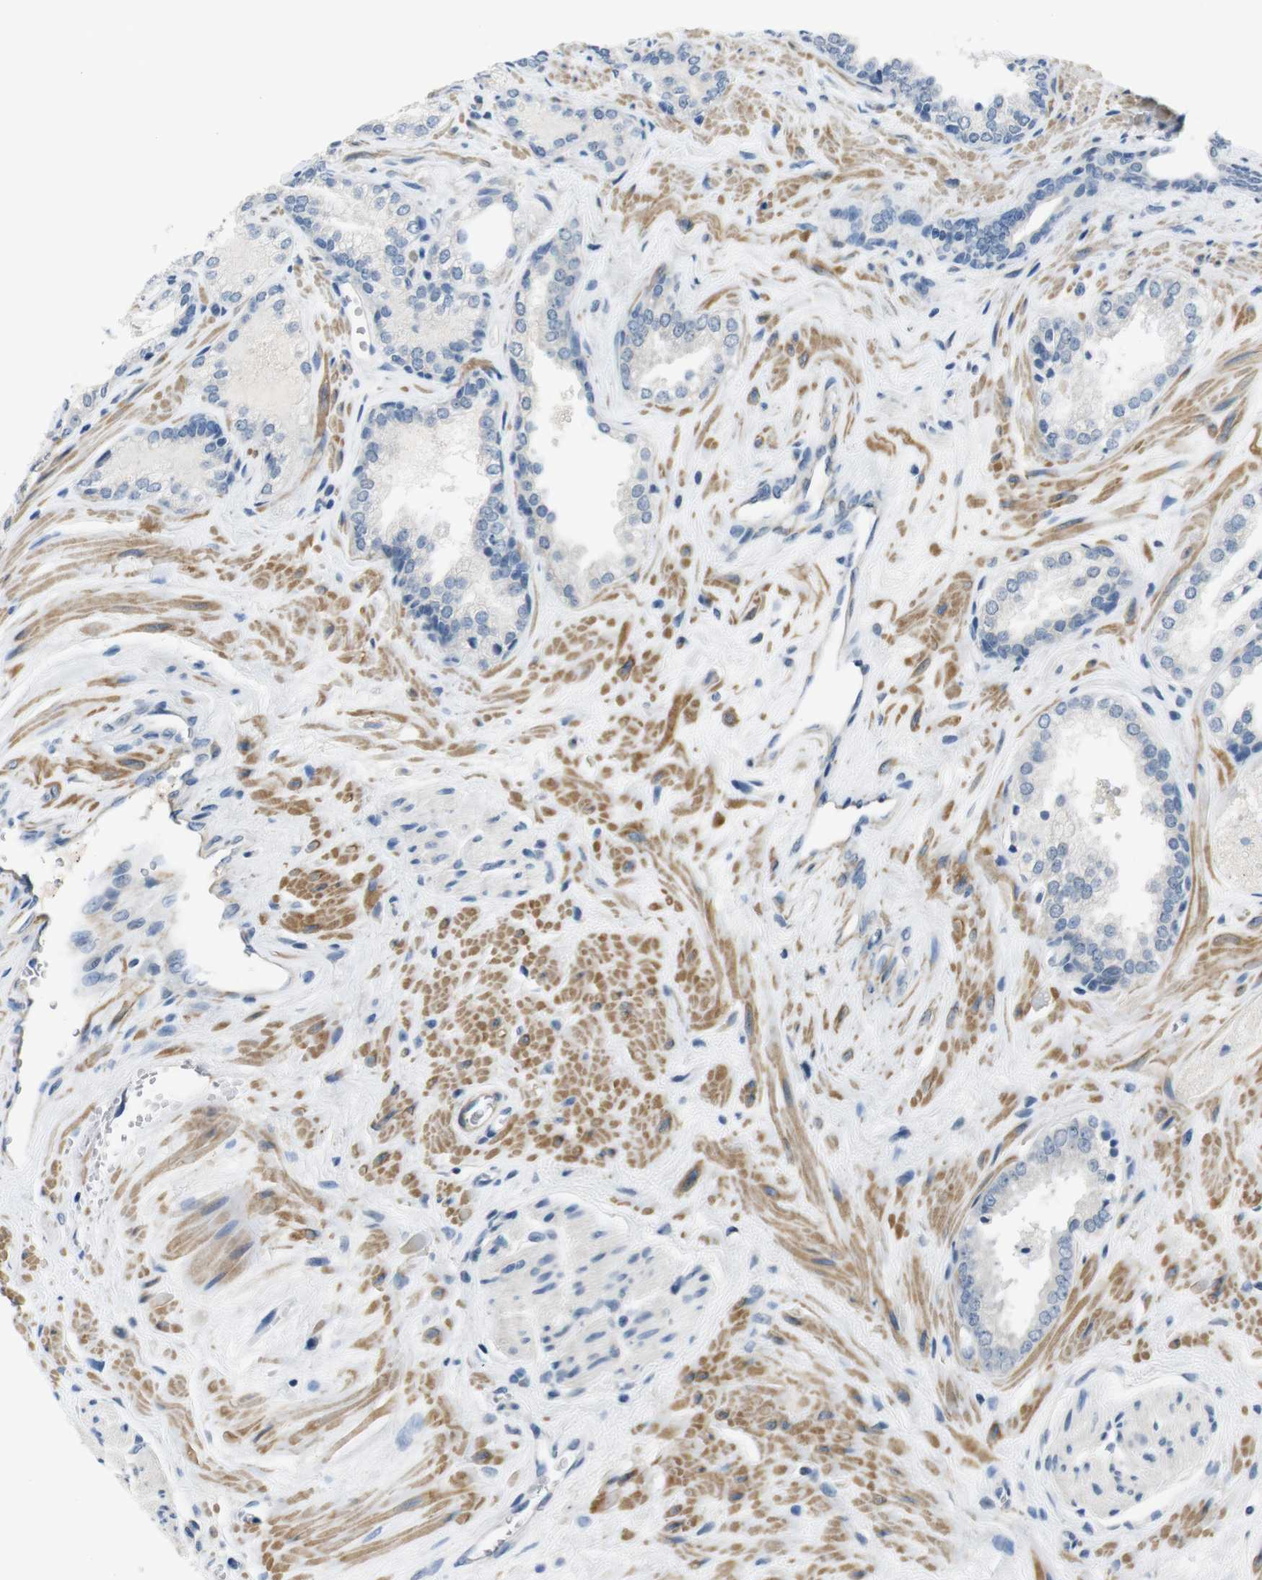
{"staining": {"intensity": "negative", "quantity": "none", "location": "none"}, "tissue": "prostate cancer", "cell_type": "Tumor cells", "image_type": "cancer", "snomed": [{"axis": "morphology", "description": "Adenocarcinoma, Low grade"}, {"axis": "topography", "description": "Prostate"}], "caption": "This micrograph is of adenocarcinoma (low-grade) (prostate) stained with immunohistochemistry to label a protein in brown with the nuclei are counter-stained blue. There is no staining in tumor cells.", "gene": "HRH2", "patient": {"sex": "male", "age": 60}}